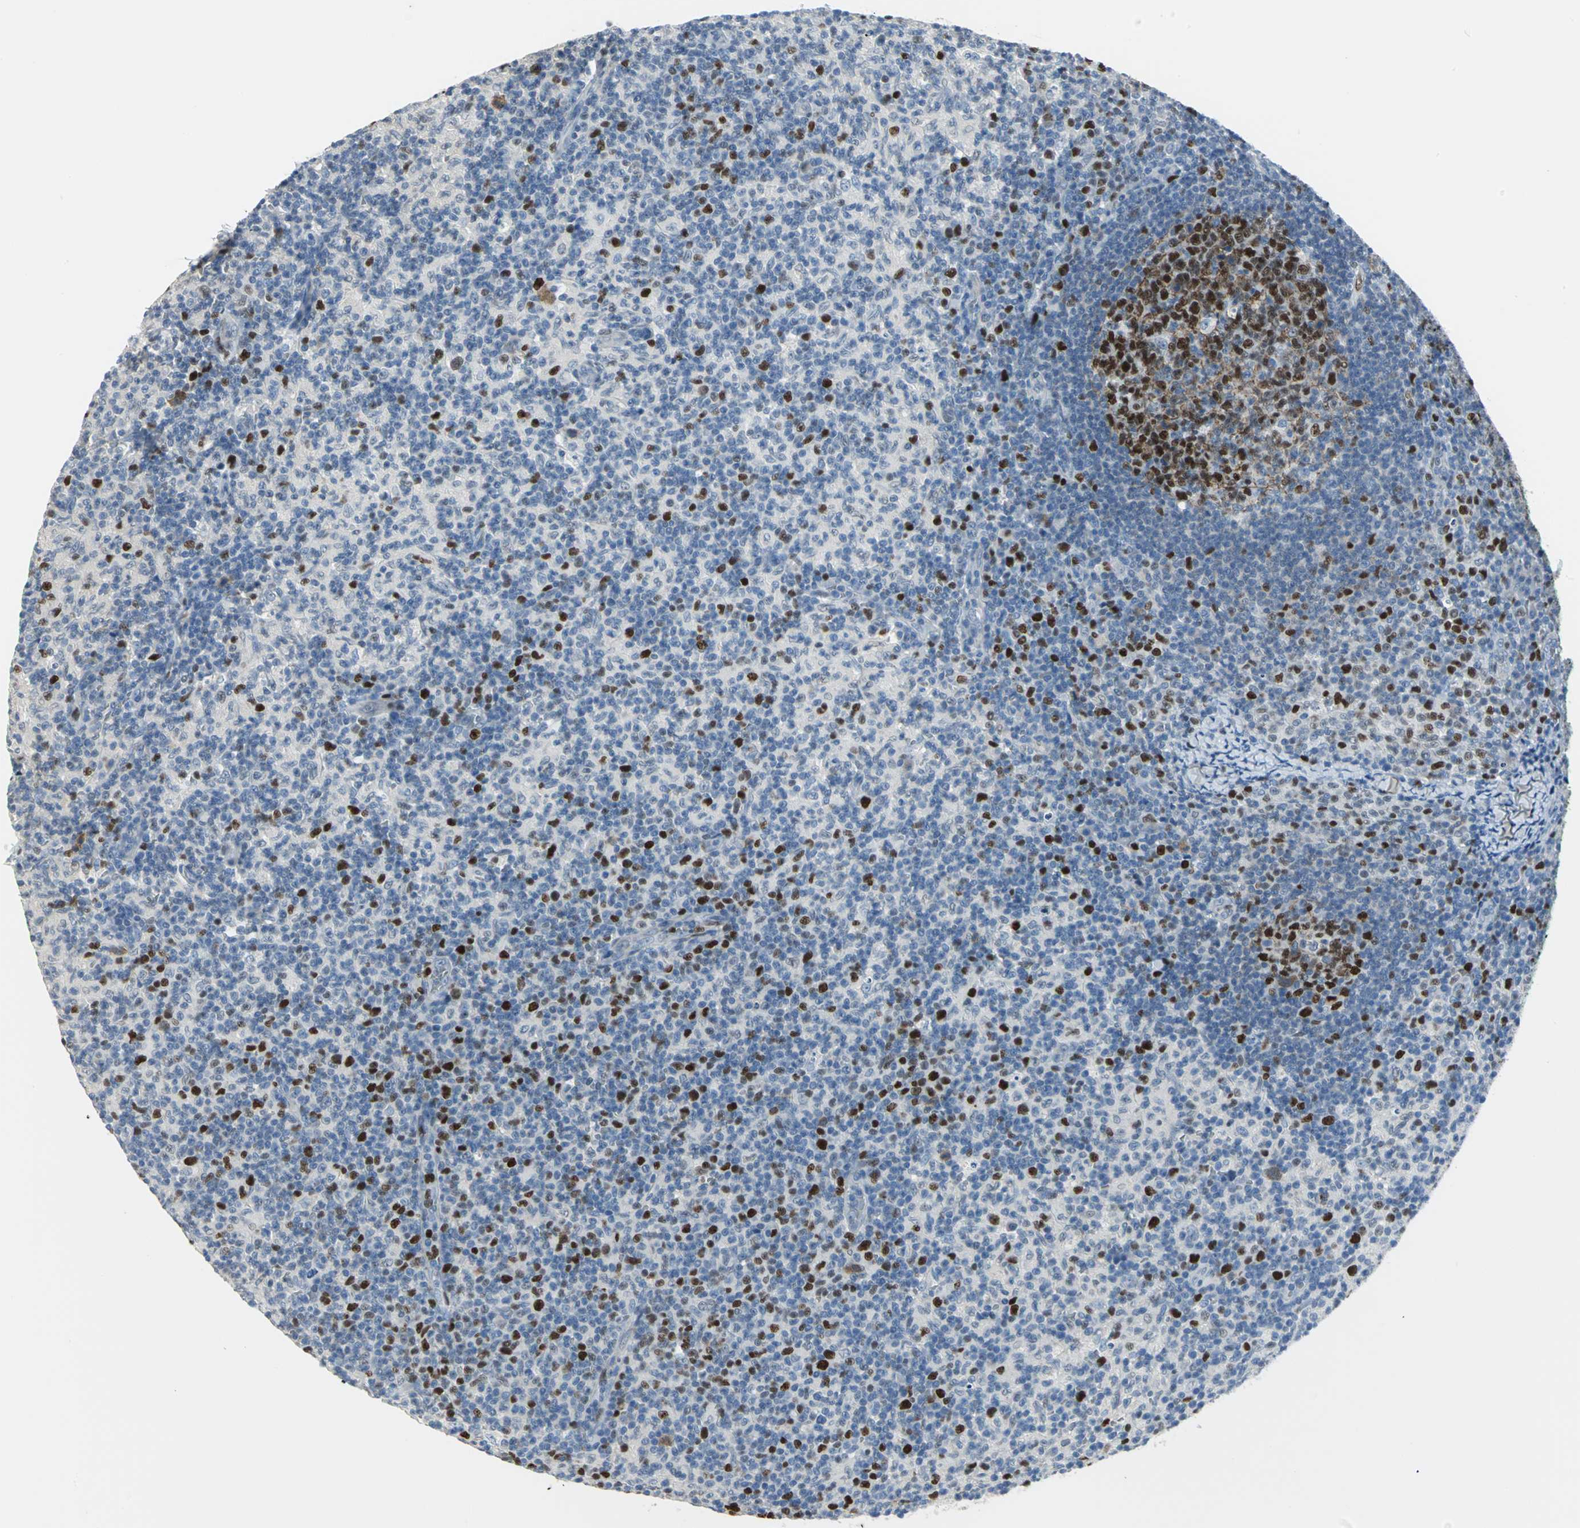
{"staining": {"intensity": "strong", "quantity": ">75%", "location": "nuclear"}, "tissue": "lymph node", "cell_type": "Germinal center cells", "image_type": "normal", "snomed": [{"axis": "morphology", "description": "Normal tissue, NOS"}, {"axis": "morphology", "description": "Inflammation, NOS"}, {"axis": "topography", "description": "Lymph node"}], "caption": "DAB (3,3'-diaminobenzidine) immunohistochemical staining of benign human lymph node reveals strong nuclear protein positivity in approximately >75% of germinal center cells.", "gene": "MCM3", "patient": {"sex": "male", "age": 55}}